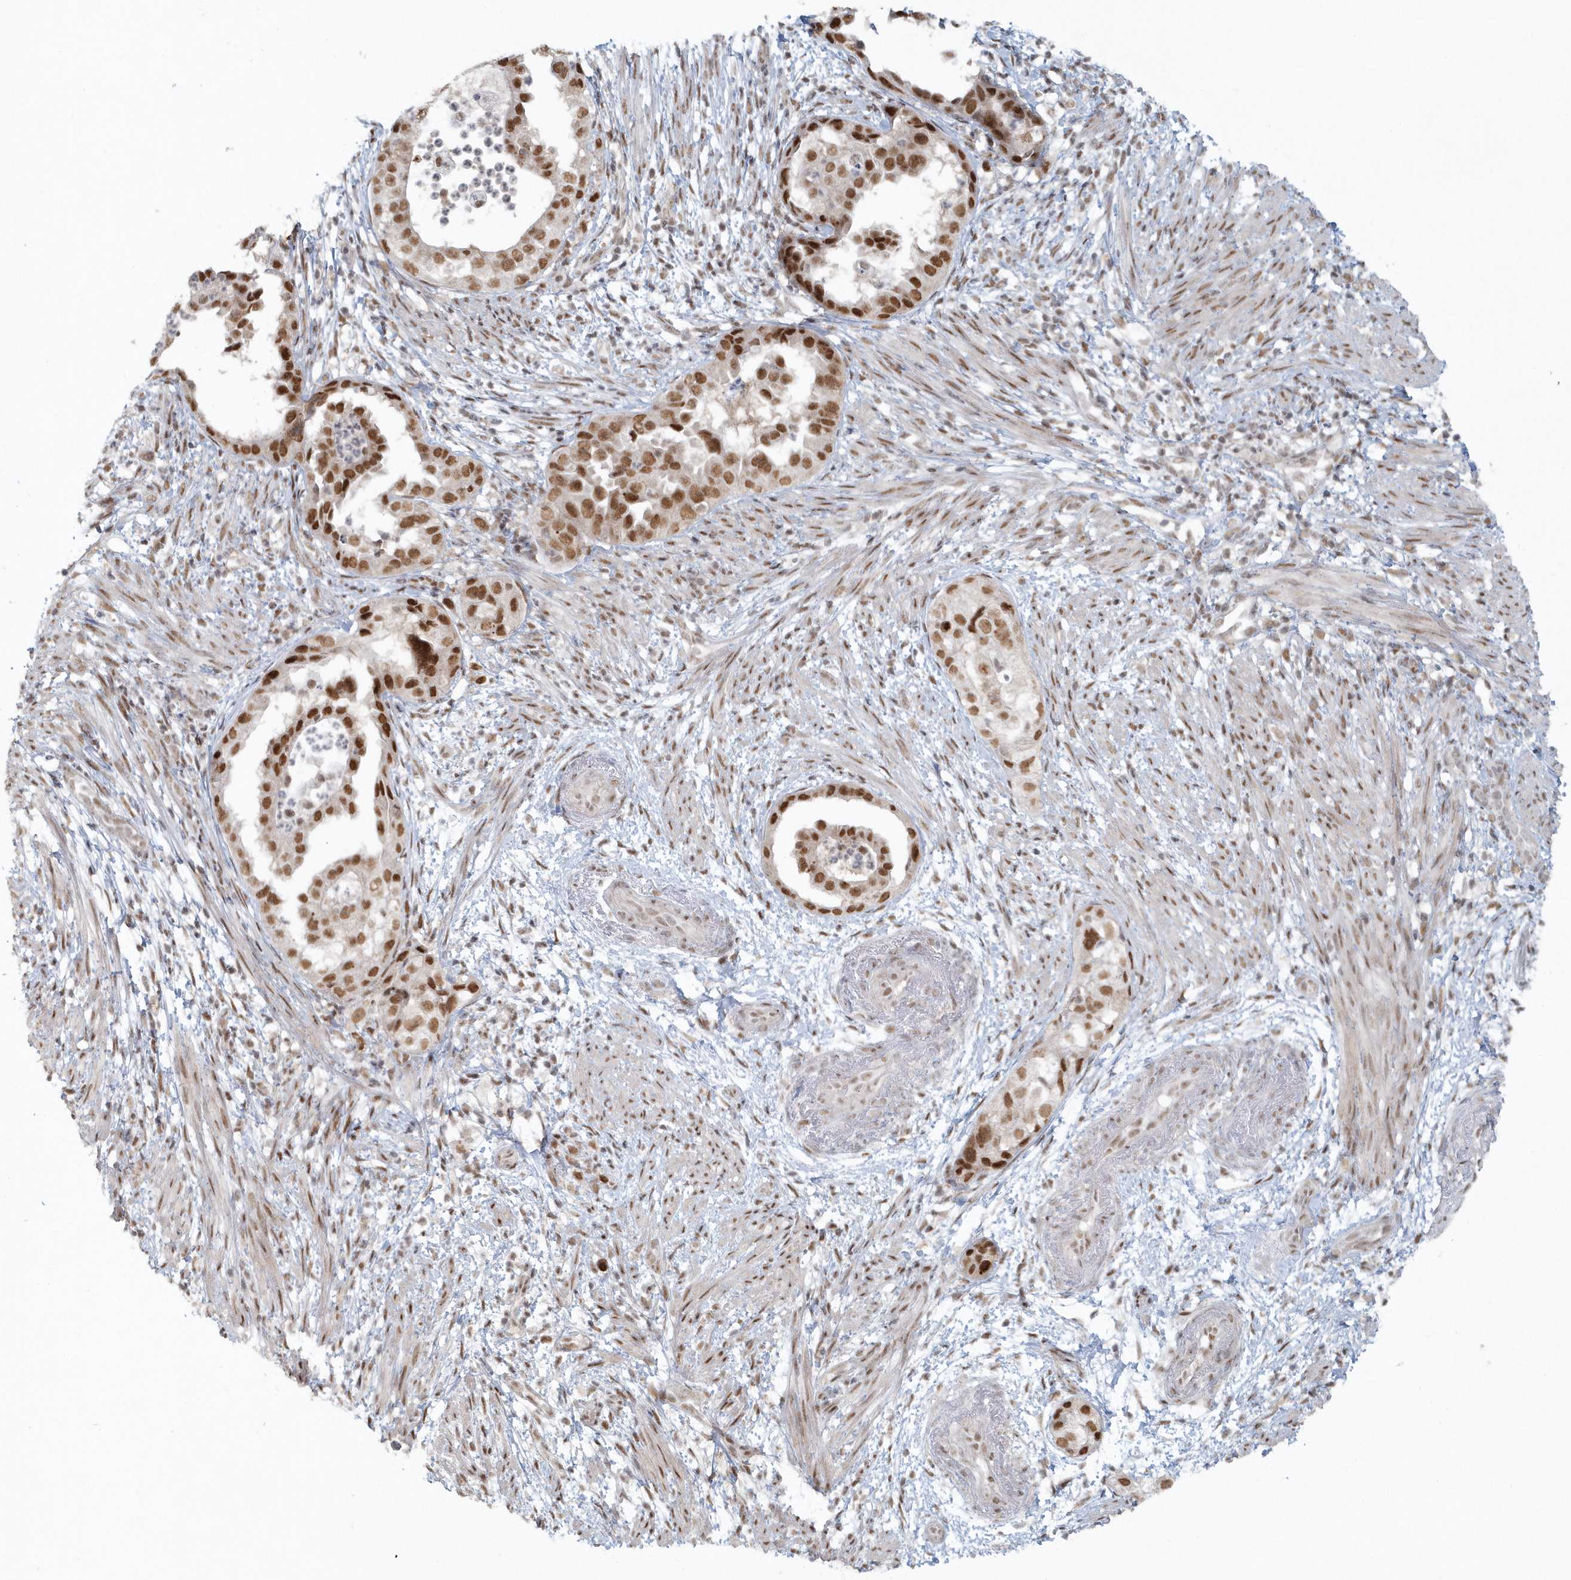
{"staining": {"intensity": "moderate", "quantity": ">75%", "location": "nuclear"}, "tissue": "endometrial cancer", "cell_type": "Tumor cells", "image_type": "cancer", "snomed": [{"axis": "morphology", "description": "Adenocarcinoma, NOS"}, {"axis": "topography", "description": "Endometrium"}], "caption": "This micrograph demonstrates IHC staining of human adenocarcinoma (endometrial), with medium moderate nuclear staining in about >75% of tumor cells.", "gene": "YTHDC1", "patient": {"sex": "female", "age": 85}}